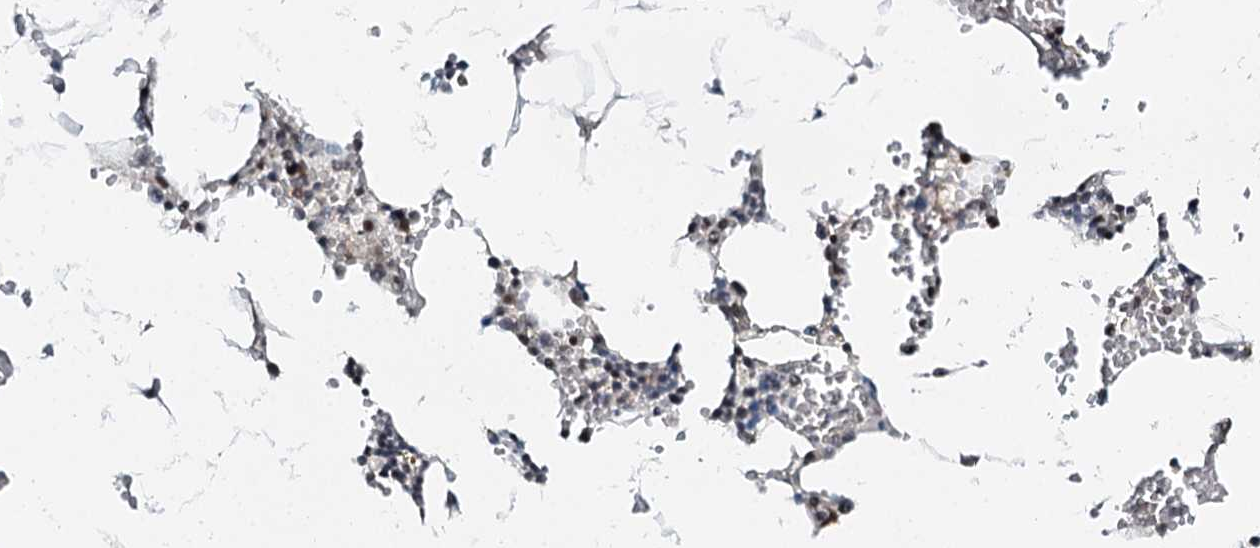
{"staining": {"intensity": "moderate", "quantity": "<25%", "location": "nuclear"}, "tissue": "bone marrow", "cell_type": "Hematopoietic cells", "image_type": "normal", "snomed": [{"axis": "morphology", "description": "Normal tissue, NOS"}, {"axis": "topography", "description": "Bone marrow"}], "caption": "Immunohistochemistry (IHC) histopathology image of unremarkable bone marrow stained for a protein (brown), which demonstrates low levels of moderate nuclear expression in about <25% of hematopoietic cells.", "gene": "RPS27A", "patient": {"sex": "male", "age": 70}}